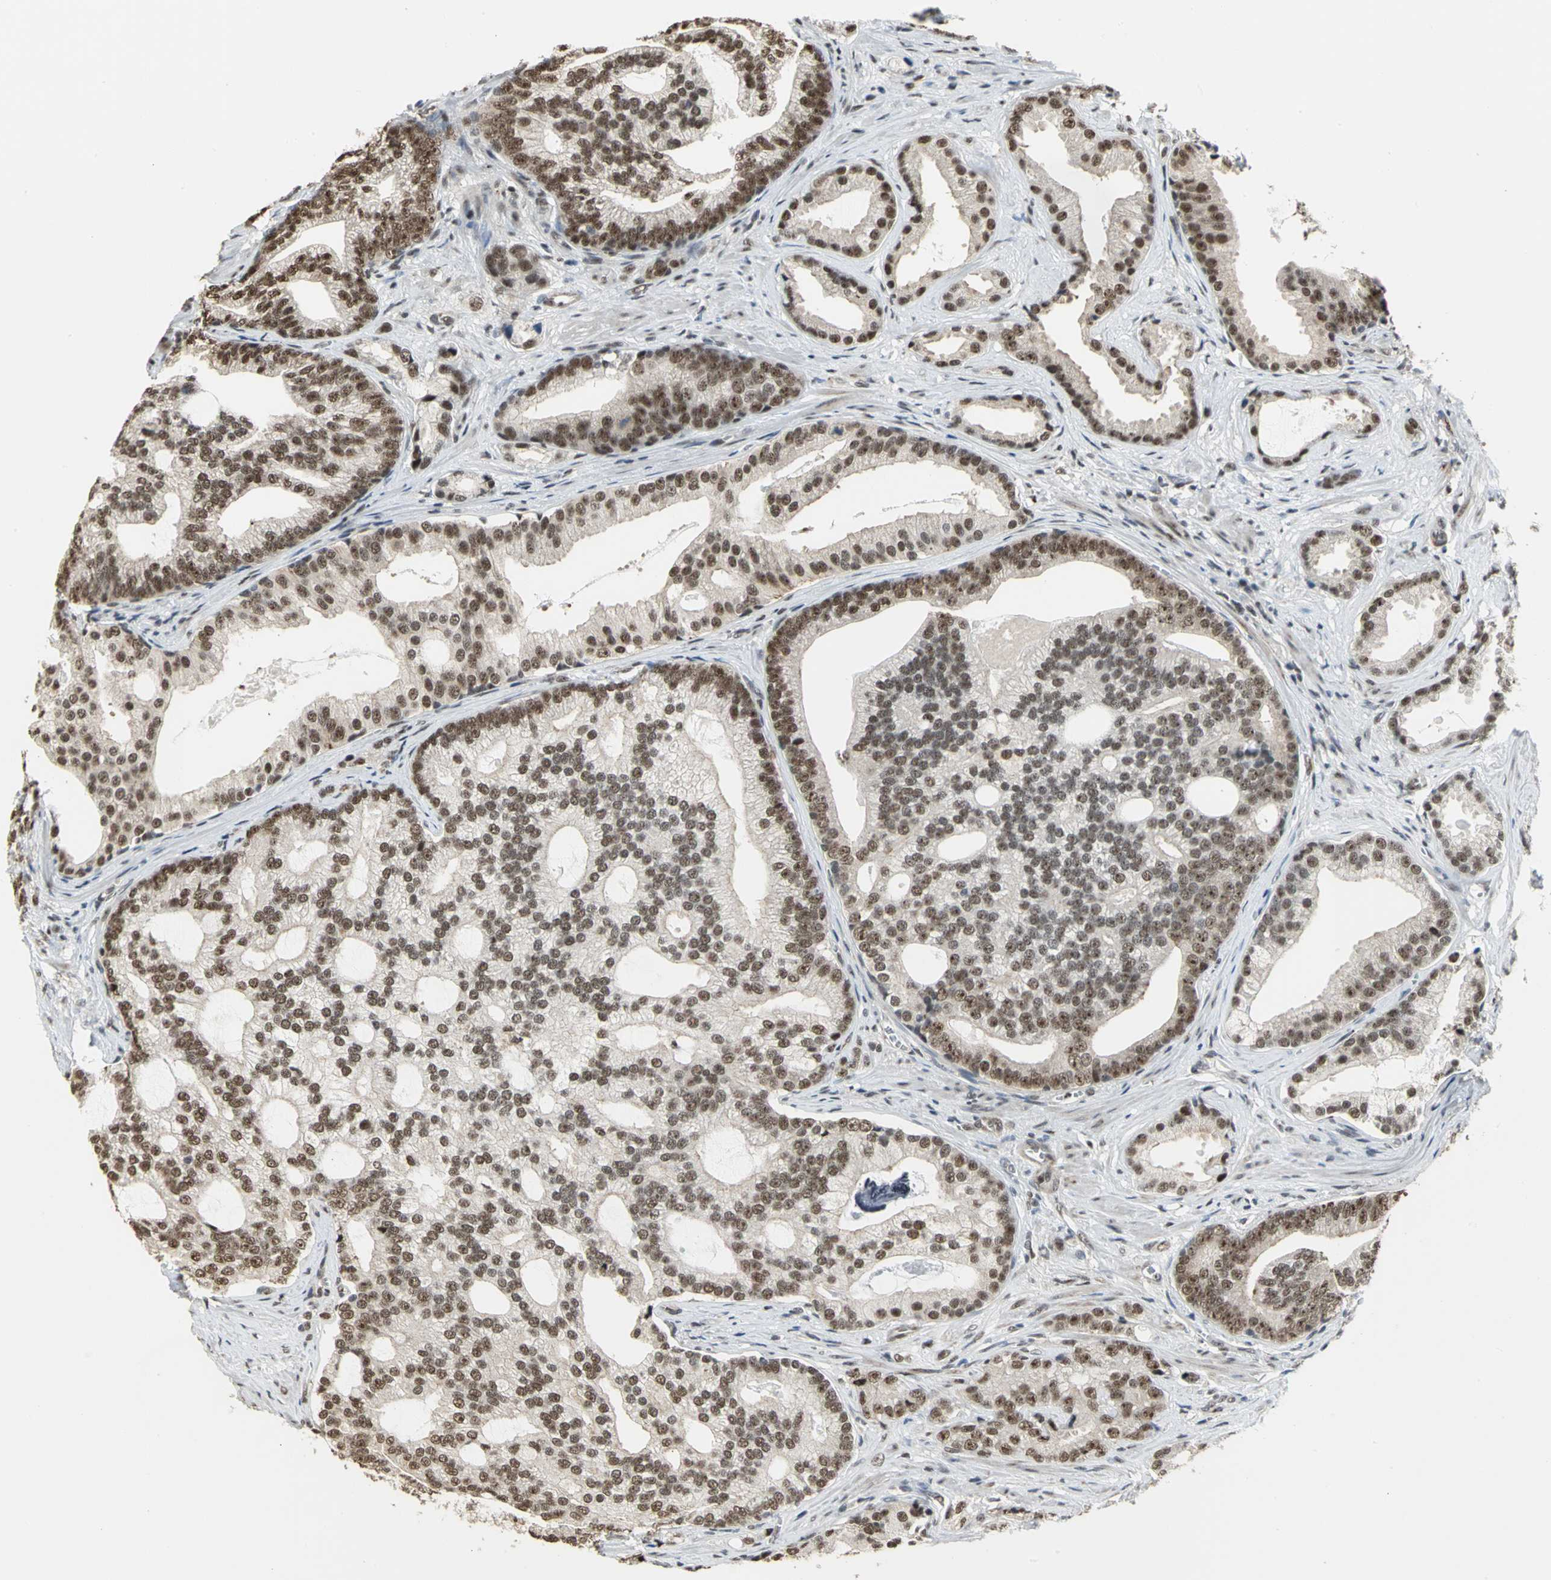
{"staining": {"intensity": "strong", "quantity": ">75%", "location": "nuclear"}, "tissue": "prostate cancer", "cell_type": "Tumor cells", "image_type": "cancer", "snomed": [{"axis": "morphology", "description": "Adenocarcinoma, Low grade"}, {"axis": "topography", "description": "Prostate"}], "caption": "This is a histology image of immunohistochemistry staining of low-grade adenocarcinoma (prostate), which shows strong expression in the nuclear of tumor cells.", "gene": "CCDC88C", "patient": {"sex": "male", "age": 58}}